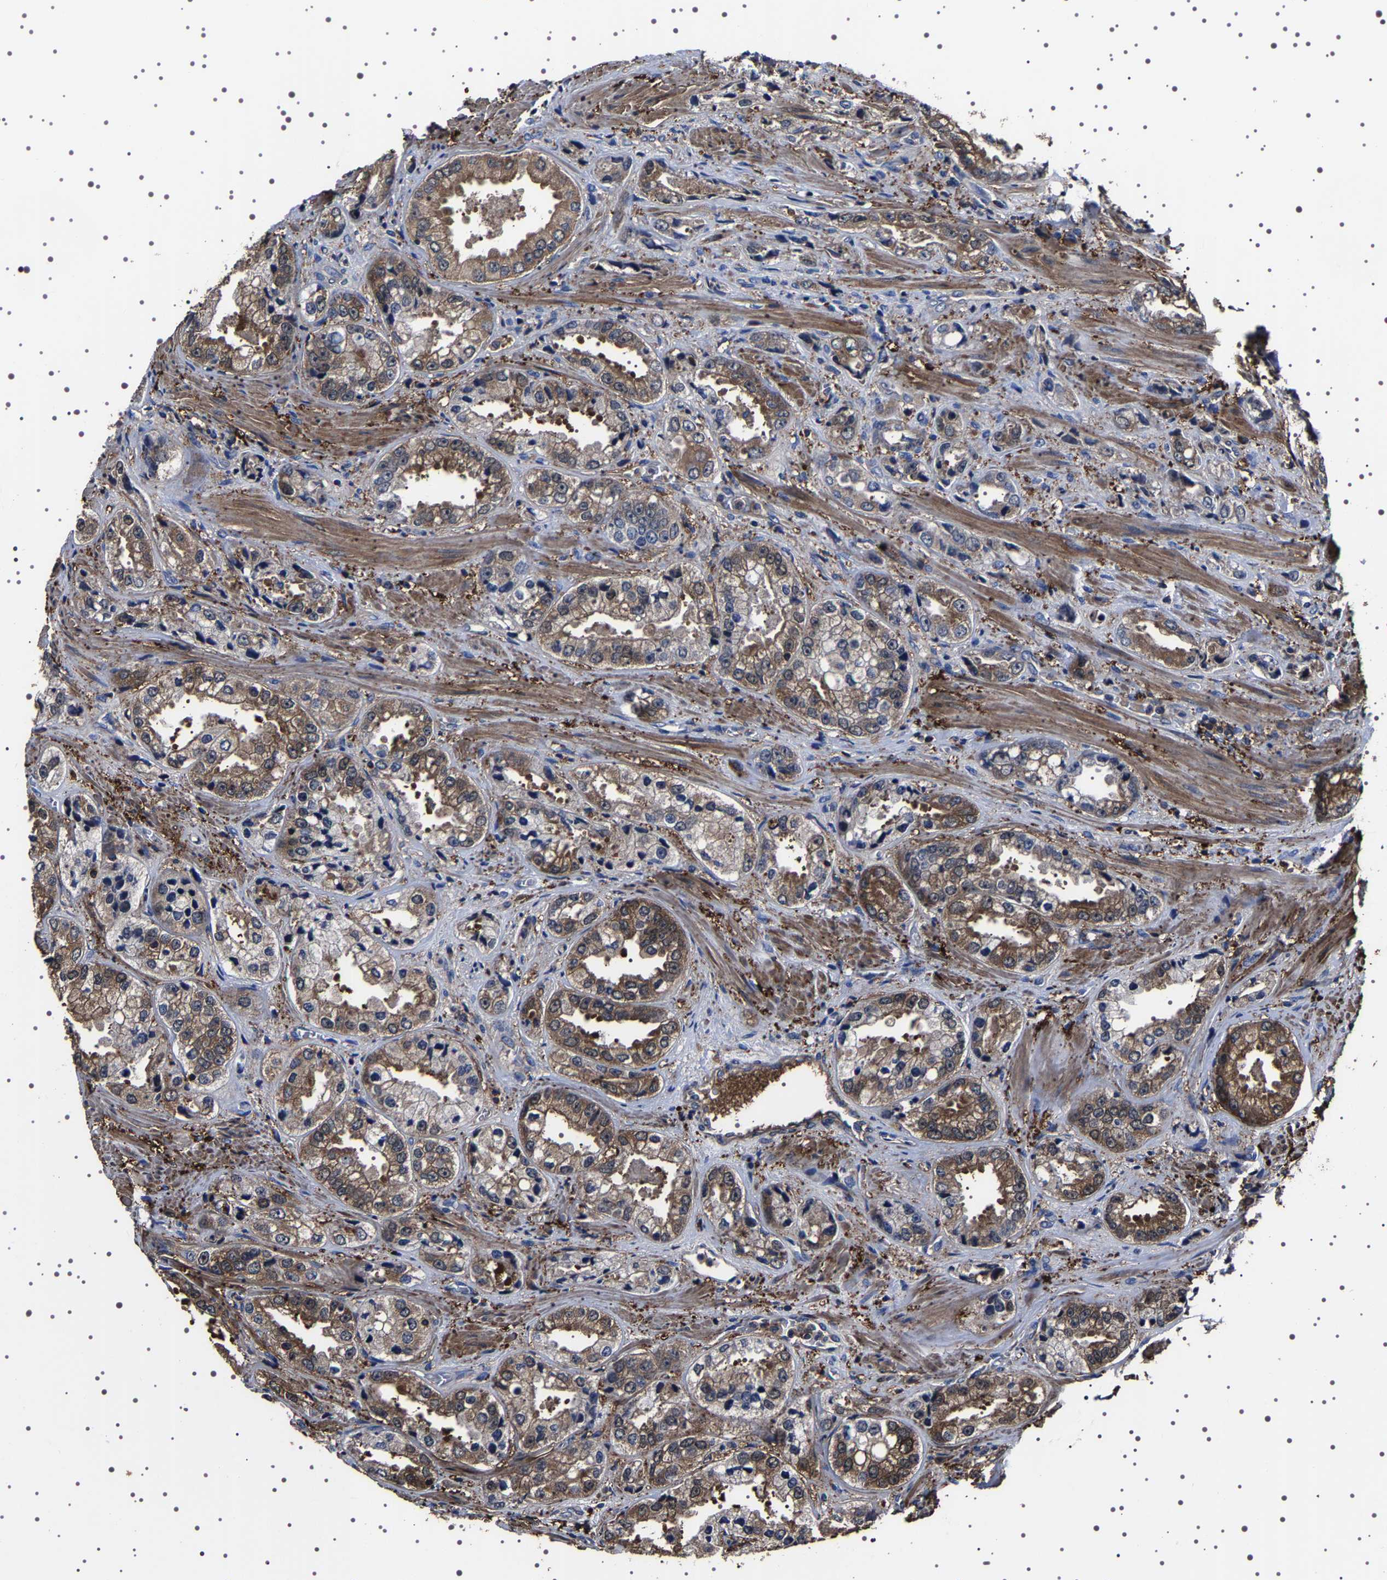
{"staining": {"intensity": "moderate", "quantity": ">75%", "location": "cytoplasmic/membranous"}, "tissue": "prostate cancer", "cell_type": "Tumor cells", "image_type": "cancer", "snomed": [{"axis": "morphology", "description": "Adenocarcinoma, High grade"}, {"axis": "topography", "description": "Prostate"}], "caption": "Adenocarcinoma (high-grade) (prostate) was stained to show a protein in brown. There is medium levels of moderate cytoplasmic/membranous positivity in about >75% of tumor cells.", "gene": "WDR1", "patient": {"sex": "male", "age": 61}}